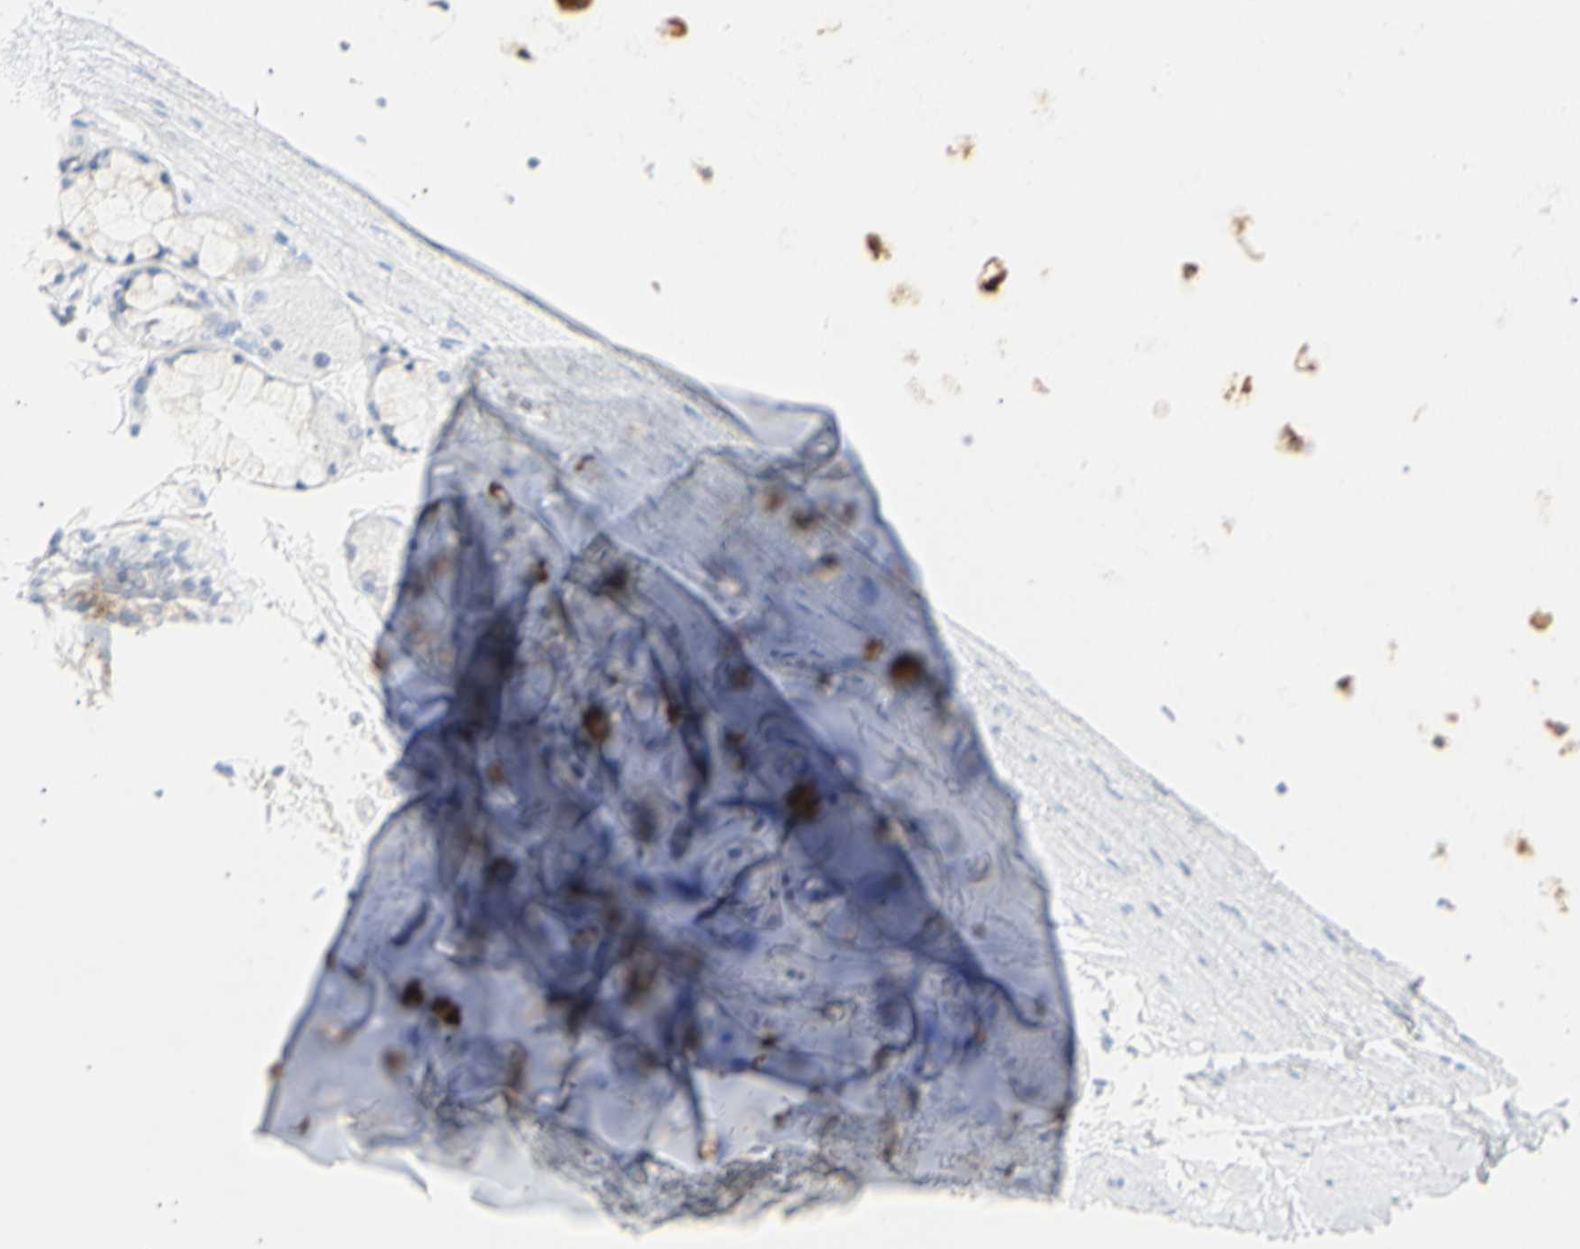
{"staining": {"intensity": "moderate", "quantity": "25%-75%", "location": "cytoplasmic/membranous"}, "tissue": "adipose tissue", "cell_type": "Adipocytes", "image_type": "normal", "snomed": [{"axis": "morphology", "description": "Normal tissue, NOS"}, {"axis": "topography", "description": "Bronchus"}], "caption": "Immunohistochemical staining of normal human adipose tissue displays 25%-75% levels of moderate cytoplasmic/membranous protein staining in approximately 25%-75% of adipocytes. The staining was performed using DAB (3,3'-diaminobenzidine), with brown indicating positive protein expression. Nuclei are stained blue with hematoxylin.", "gene": "B4GALNT3", "patient": {"sex": "female", "age": 73}}